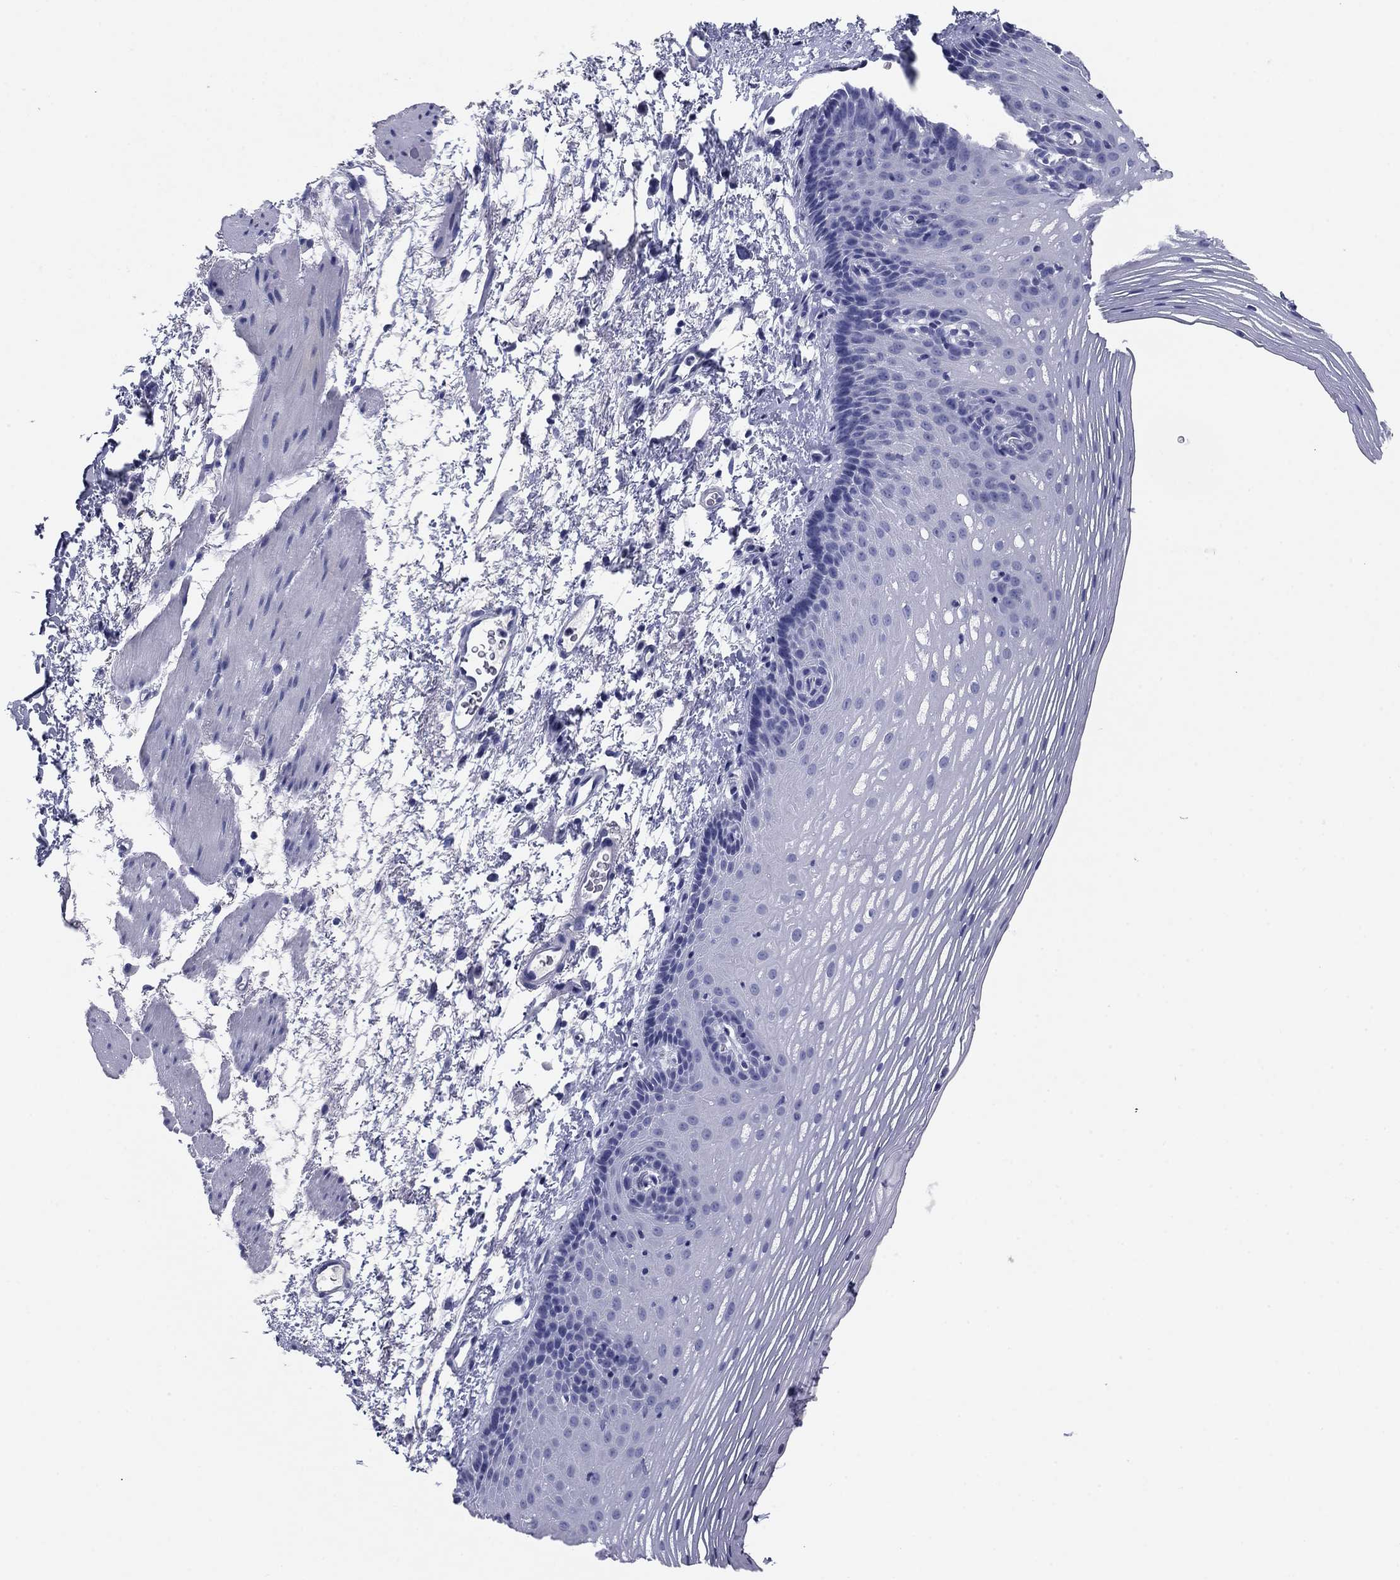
{"staining": {"intensity": "negative", "quantity": "none", "location": "none"}, "tissue": "esophagus", "cell_type": "Squamous epithelial cells", "image_type": "normal", "snomed": [{"axis": "morphology", "description": "Normal tissue, NOS"}, {"axis": "topography", "description": "Esophagus"}], "caption": "IHC of unremarkable human esophagus exhibits no positivity in squamous epithelial cells. (DAB immunohistochemistry visualized using brightfield microscopy, high magnification).", "gene": "KCNH1", "patient": {"sex": "male", "age": 76}}